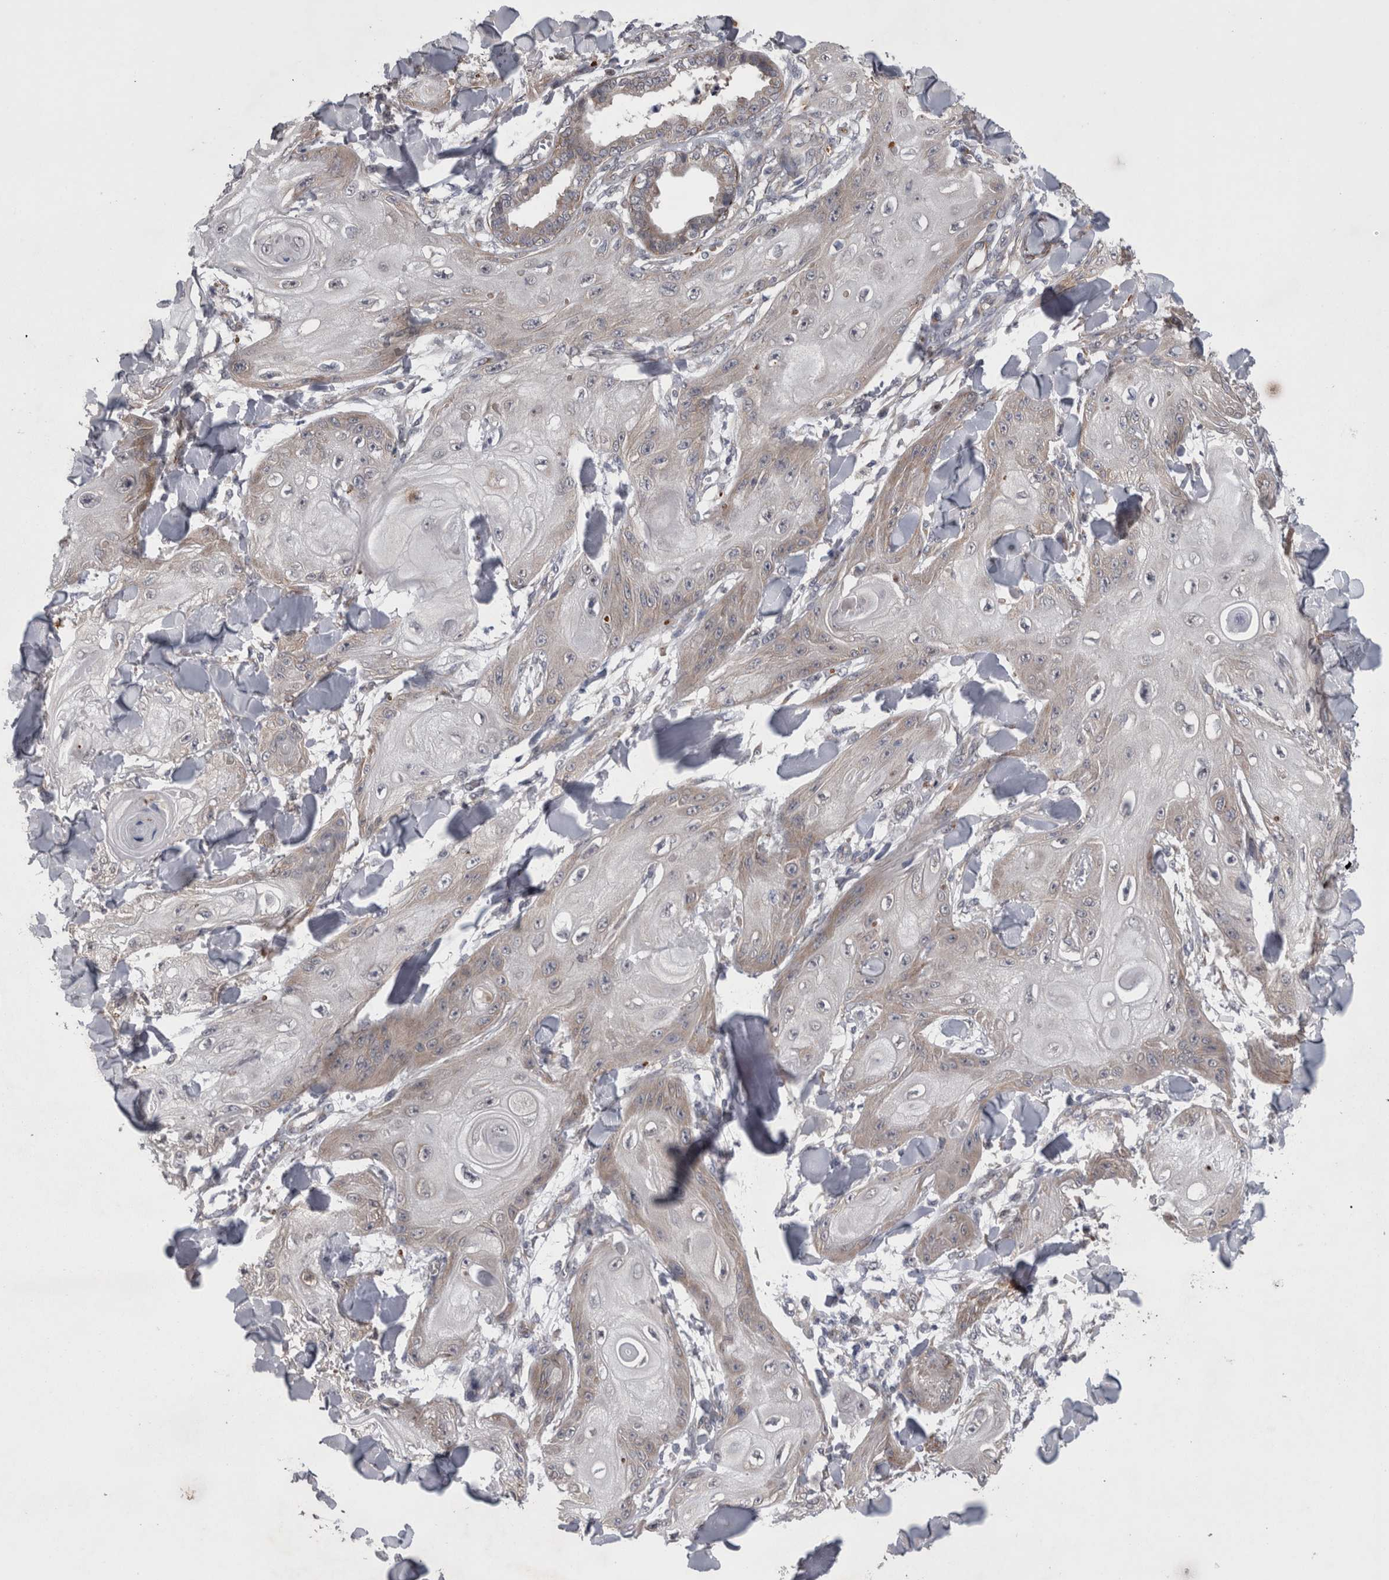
{"staining": {"intensity": "weak", "quantity": "<25%", "location": "cytoplasmic/membranous"}, "tissue": "skin cancer", "cell_type": "Tumor cells", "image_type": "cancer", "snomed": [{"axis": "morphology", "description": "Squamous cell carcinoma, NOS"}, {"axis": "topography", "description": "Skin"}], "caption": "Immunohistochemistry (IHC) micrograph of neoplastic tissue: human squamous cell carcinoma (skin) stained with DAB (3,3'-diaminobenzidine) reveals no significant protein staining in tumor cells.", "gene": "DDX6", "patient": {"sex": "male", "age": 74}}